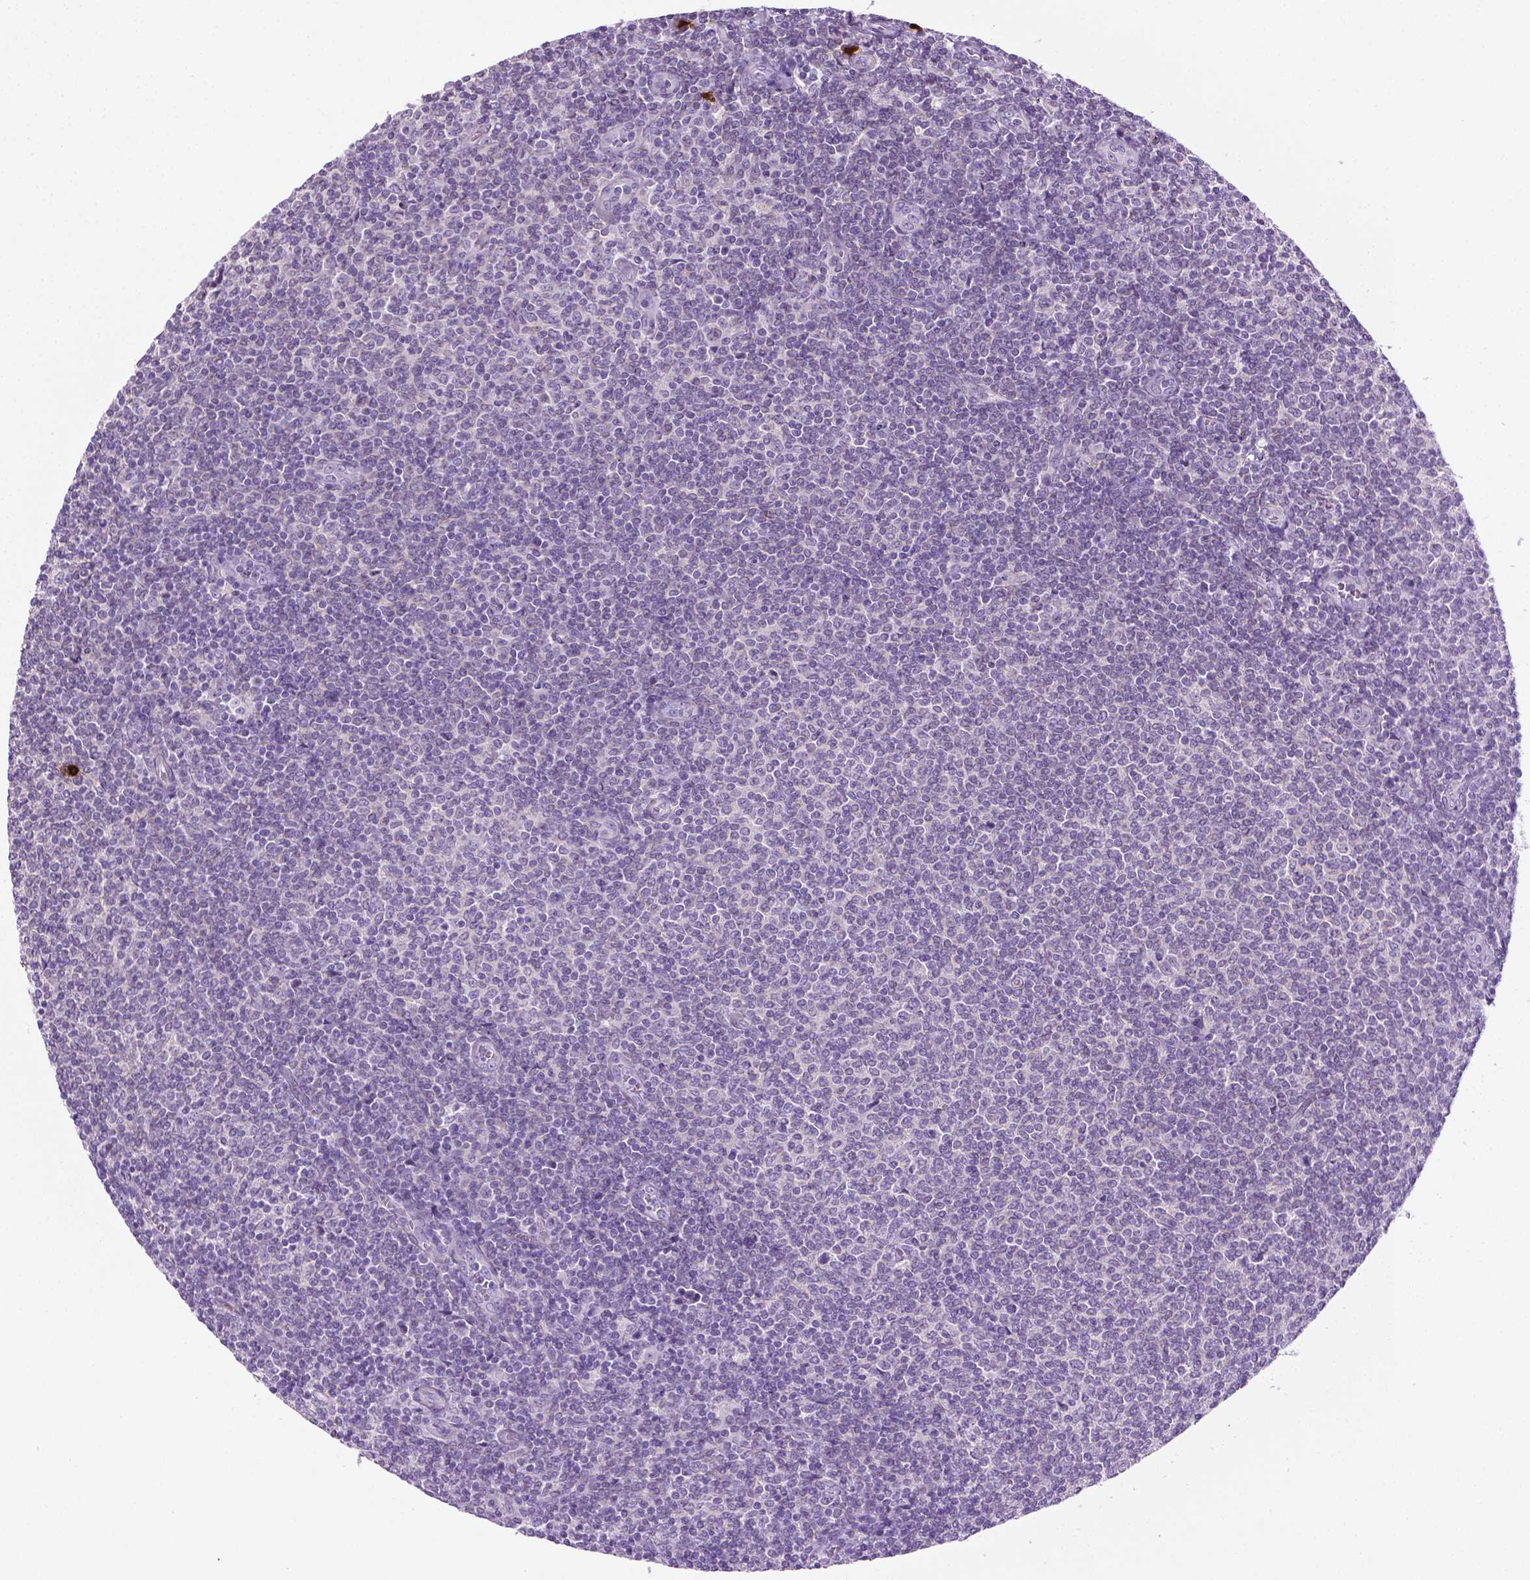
{"staining": {"intensity": "negative", "quantity": "none", "location": "none"}, "tissue": "lymphoma", "cell_type": "Tumor cells", "image_type": "cancer", "snomed": [{"axis": "morphology", "description": "Malignant lymphoma, non-Hodgkin's type, Low grade"}, {"axis": "topography", "description": "Lymph node"}], "caption": "DAB (3,3'-diaminobenzidine) immunohistochemical staining of human malignant lymphoma, non-Hodgkin's type (low-grade) displays no significant expression in tumor cells.", "gene": "SPECC1L", "patient": {"sex": "male", "age": 52}}